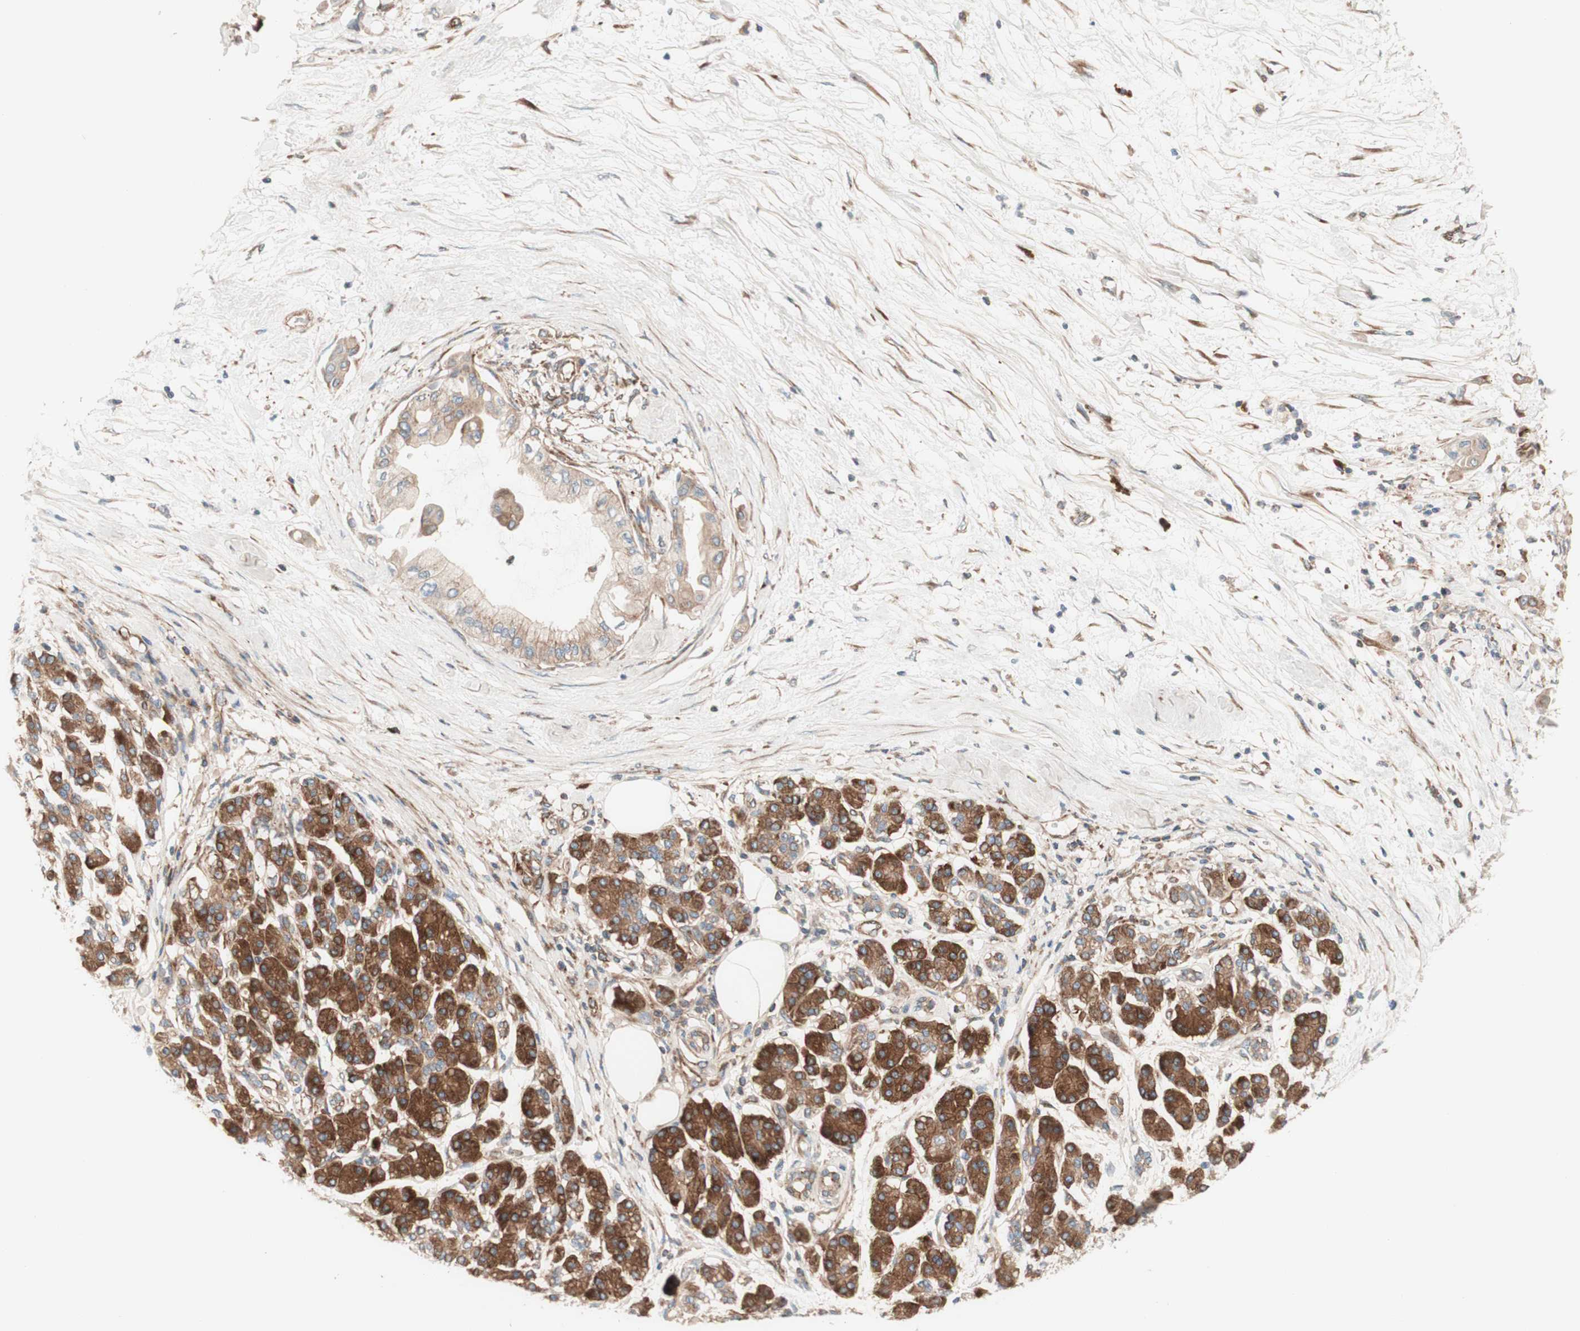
{"staining": {"intensity": "moderate", "quantity": ">75%", "location": "cytoplasmic/membranous"}, "tissue": "pancreatic cancer", "cell_type": "Tumor cells", "image_type": "cancer", "snomed": [{"axis": "morphology", "description": "Adenocarcinoma, NOS"}, {"axis": "morphology", "description": "Adenocarcinoma, metastatic, NOS"}, {"axis": "topography", "description": "Lymph node"}, {"axis": "topography", "description": "Pancreas"}, {"axis": "topography", "description": "Duodenum"}], "caption": "The micrograph demonstrates staining of adenocarcinoma (pancreatic), revealing moderate cytoplasmic/membranous protein expression (brown color) within tumor cells.", "gene": "CCN4", "patient": {"sex": "female", "age": 64}}